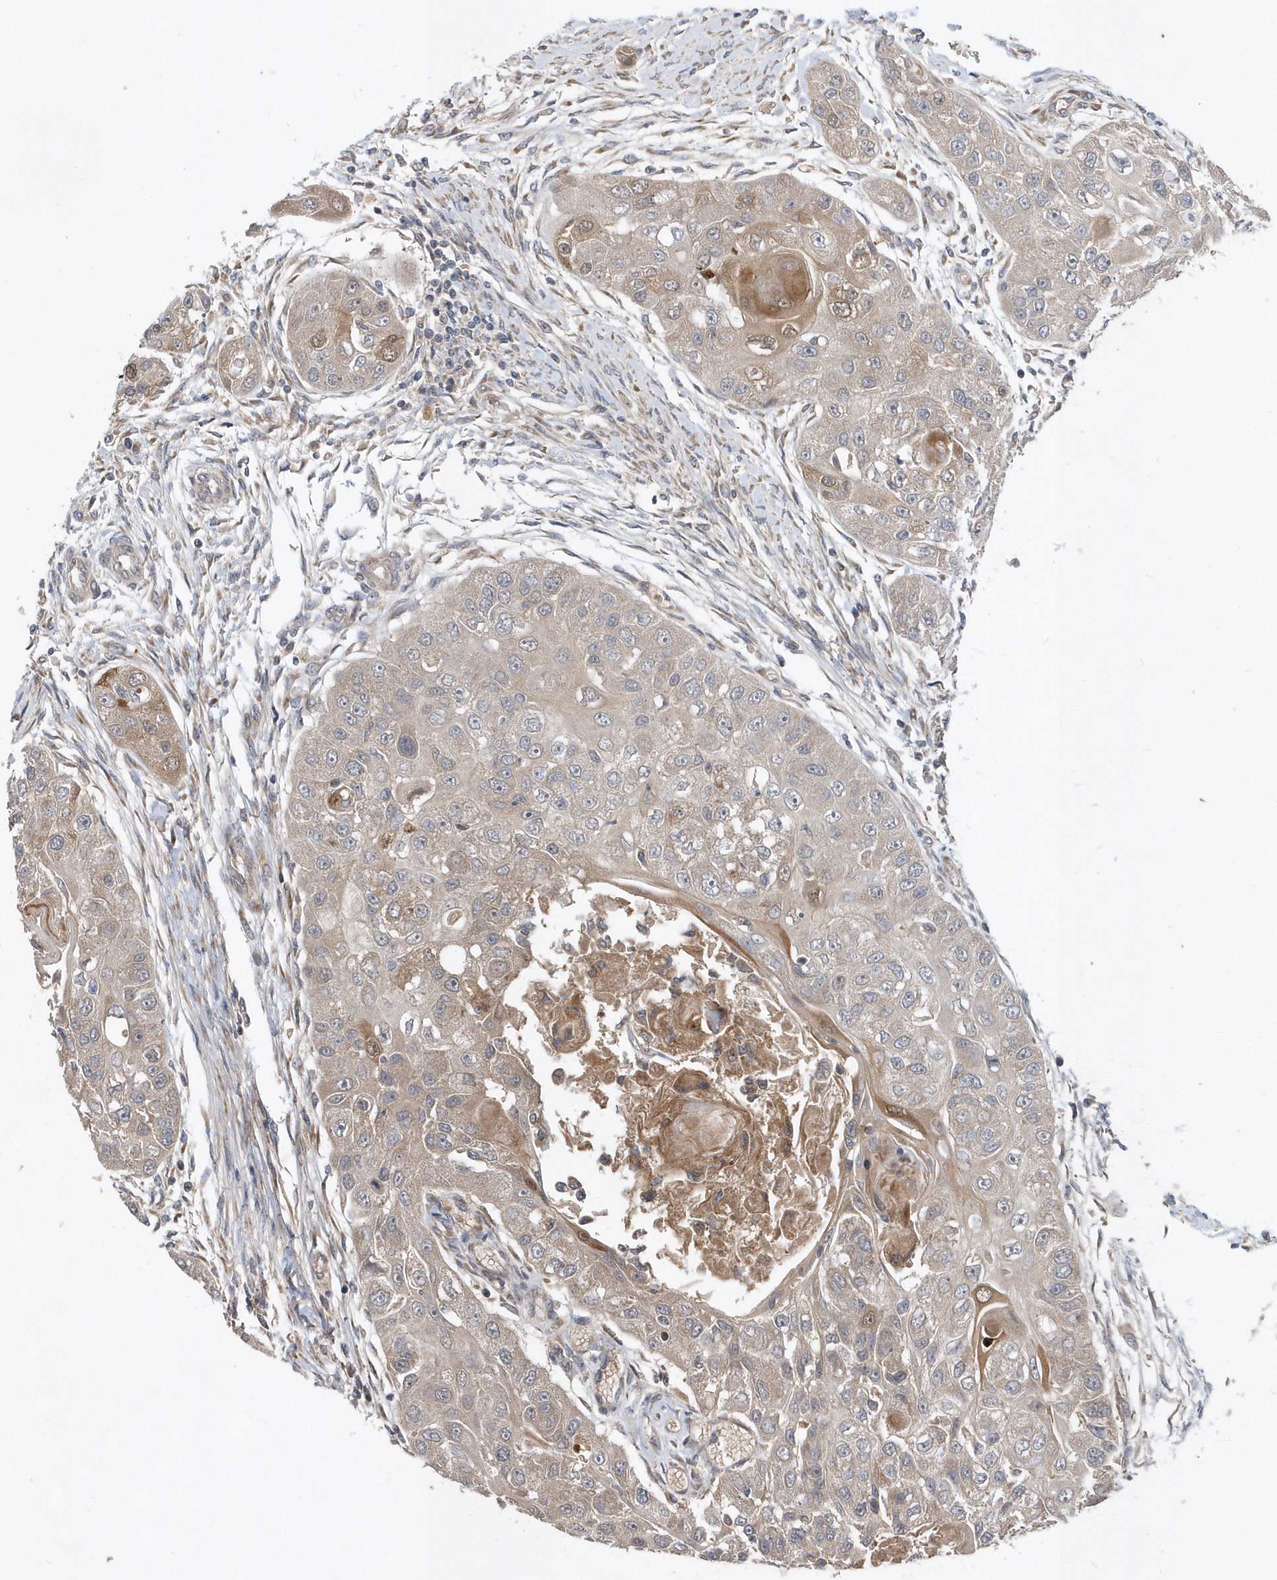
{"staining": {"intensity": "weak", "quantity": "25%-75%", "location": "cytoplasmic/membranous"}, "tissue": "head and neck cancer", "cell_type": "Tumor cells", "image_type": "cancer", "snomed": [{"axis": "morphology", "description": "Normal tissue, NOS"}, {"axis": "morphology", "description": "Squamous cell carcinoma, NOS"}, {"axis": "topography", "description": "Skeletal muscle"}, {"axis": "topography", "description": "Head-Neck"}], "caption": "IHC (DAB (3,3'-diaminobenzidine)) staining of human head and neck cancer (squamous cell carcinoma) shows weak cytoplasmic/membranous protein positivity in about 25%-75% of tumor cells. Nuclei are stained in blue.", "gene": "HMGCS1", "patient": {"sex": "male", "age": 51}}